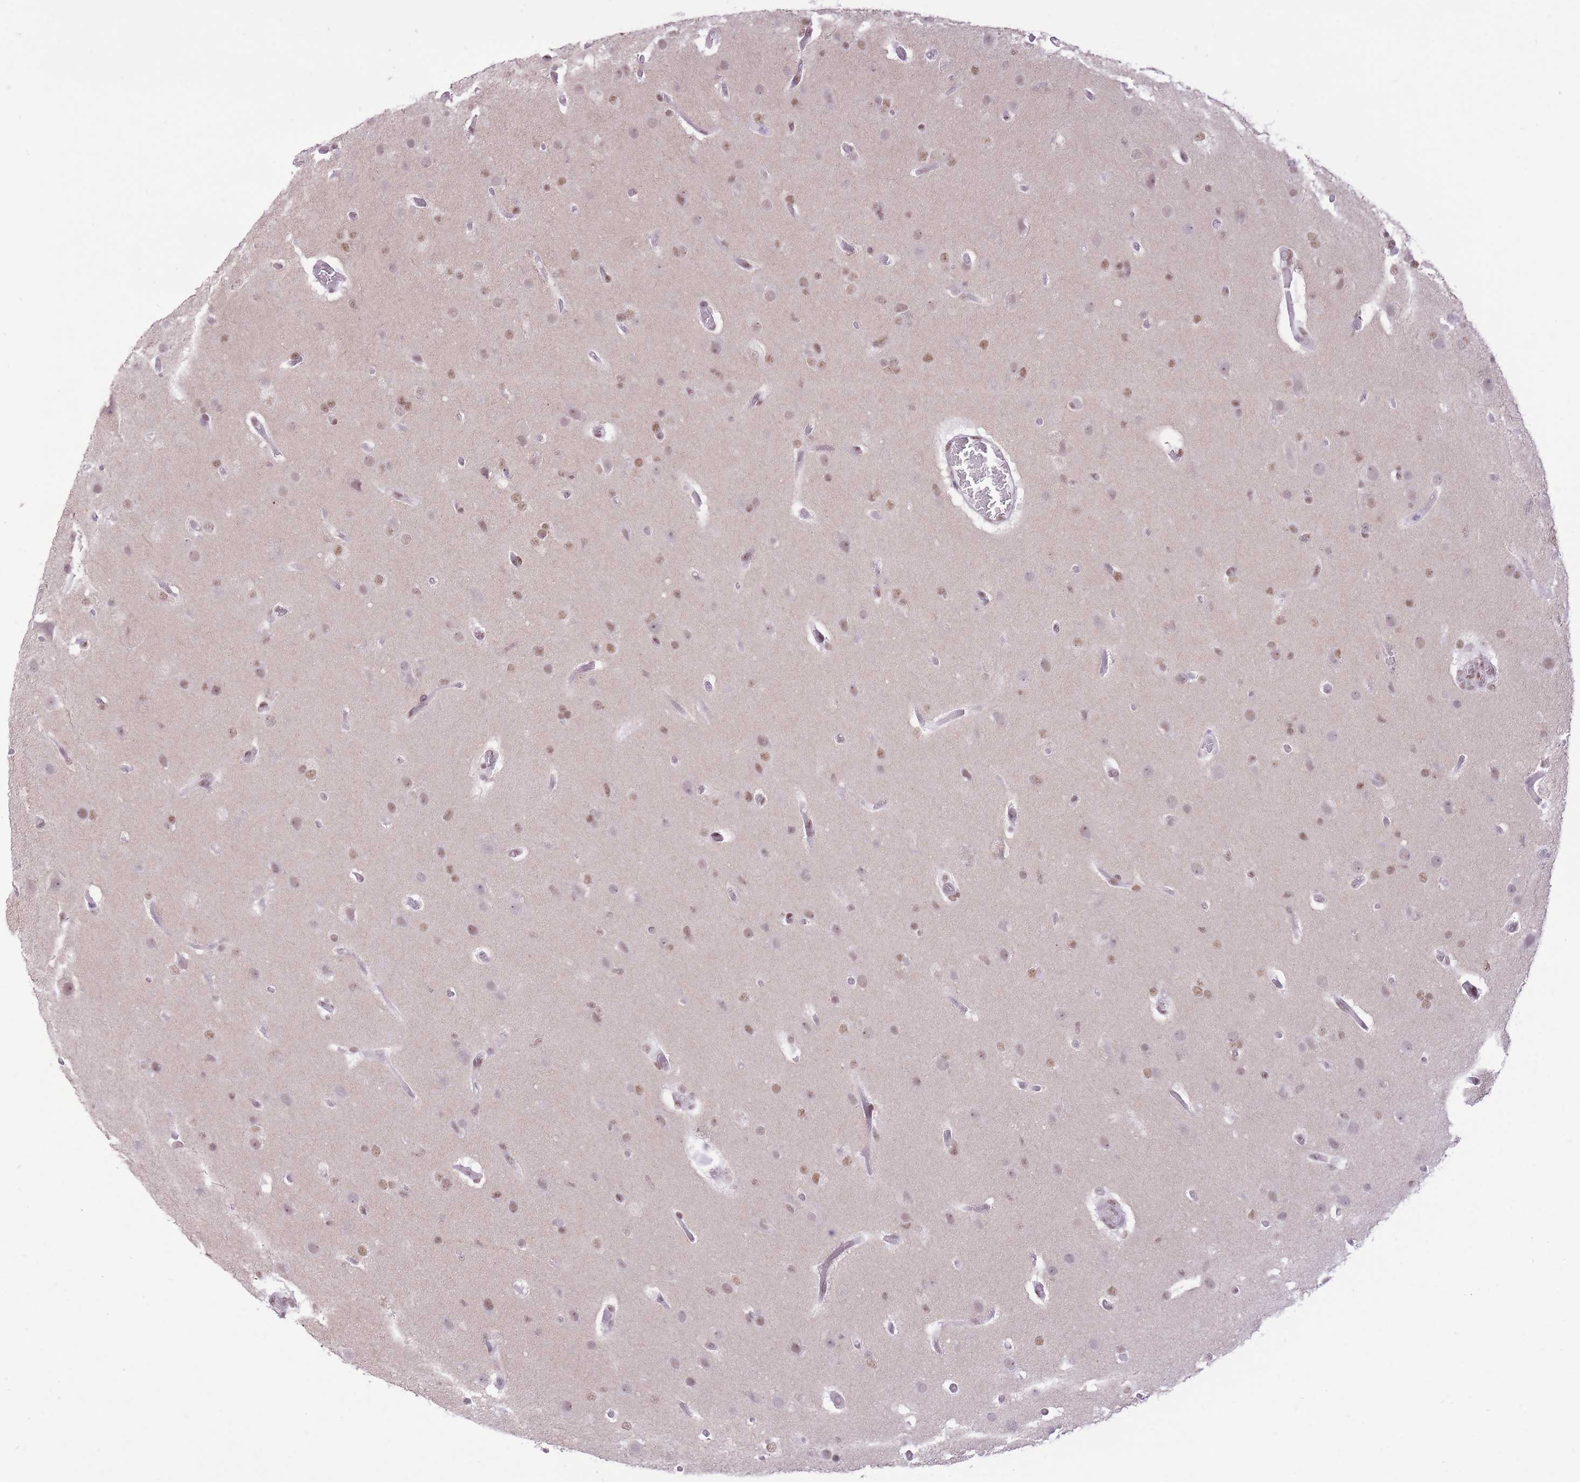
{"staining": {"intensity": "moderate", "quantity": ">75%", "location": "nuclear"}, "tissue": "glioma", "cell_type": "Tumor cells", "image_type": "cancer", "snomed": [{"axis": "morphology", "description": "Glioma, malignant, High grade"}, {"axis": "topography", "description": "Brain"}], "caption": "Tumor cells reveal moderate nuclear positivity in approximately >75% of cells in glioma.", "gene": "ZBED5", "patient": {"sex": "female", "age": 74}}